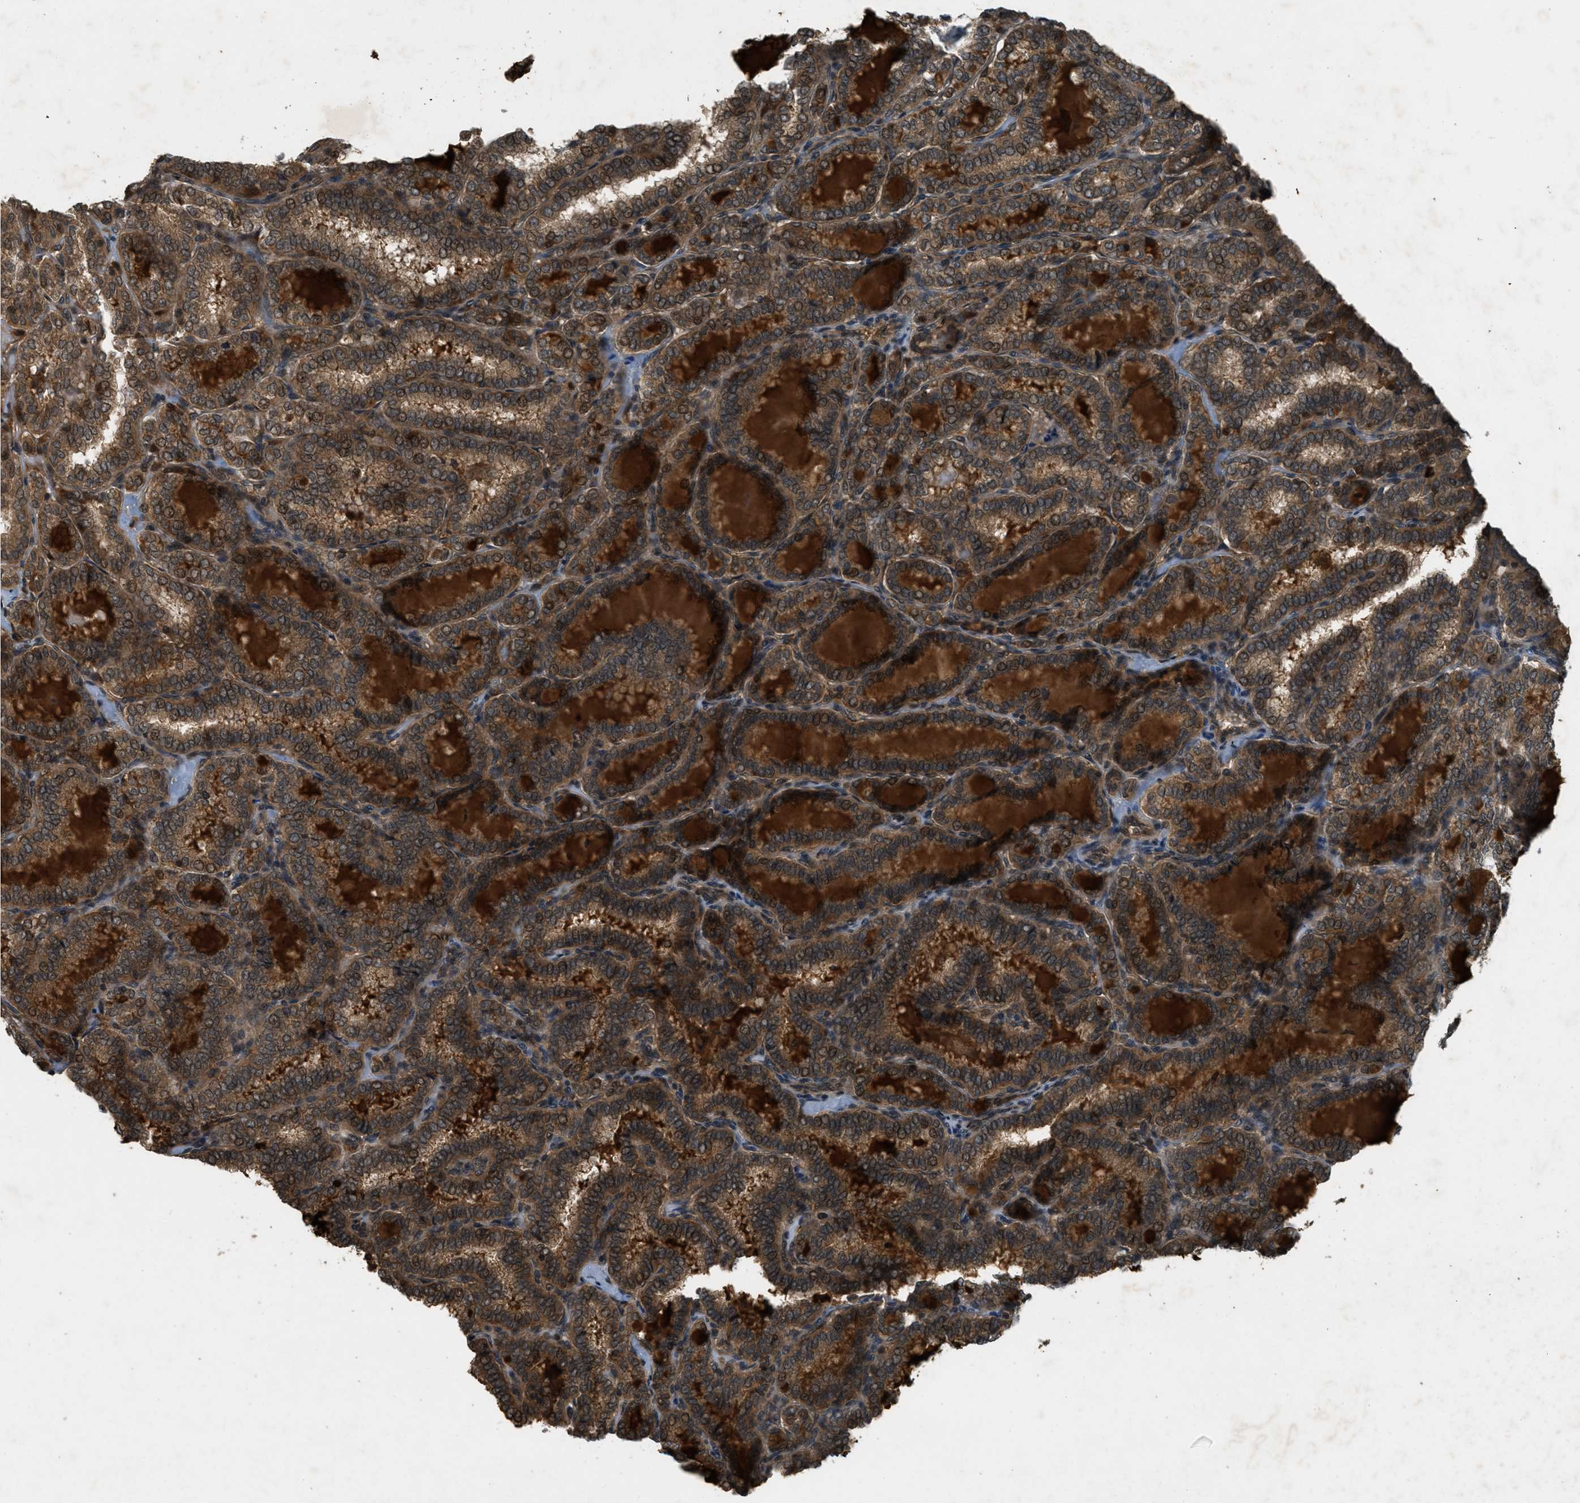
{"staining": {"intensity": "strong", "quantity": ">75%", "location": "cytoplasmic/membranous,nuclear"}, "tissue": "thyroid cancer", "cell_type": "Tumor cells", "image_type": "cancer", "snomed": [{"axis": "morphology", "description": "Normal tissue, NOS"}, {"axis": "morphology", "description": "Papillary adenocarcinoma, NOS"}, {"axis": "topography", "description": "Thyroid gland"}], "caption": "A photomicrograph showing strong cytoplasmic/membranous and nuclear expression in about >75% of tumor cells in papillary adenocarcinoma (thyroid), as visualized by brown immunohistochemical staining.", "gene": "ATG7", "patient": {"sex": "female", "age": 30}}